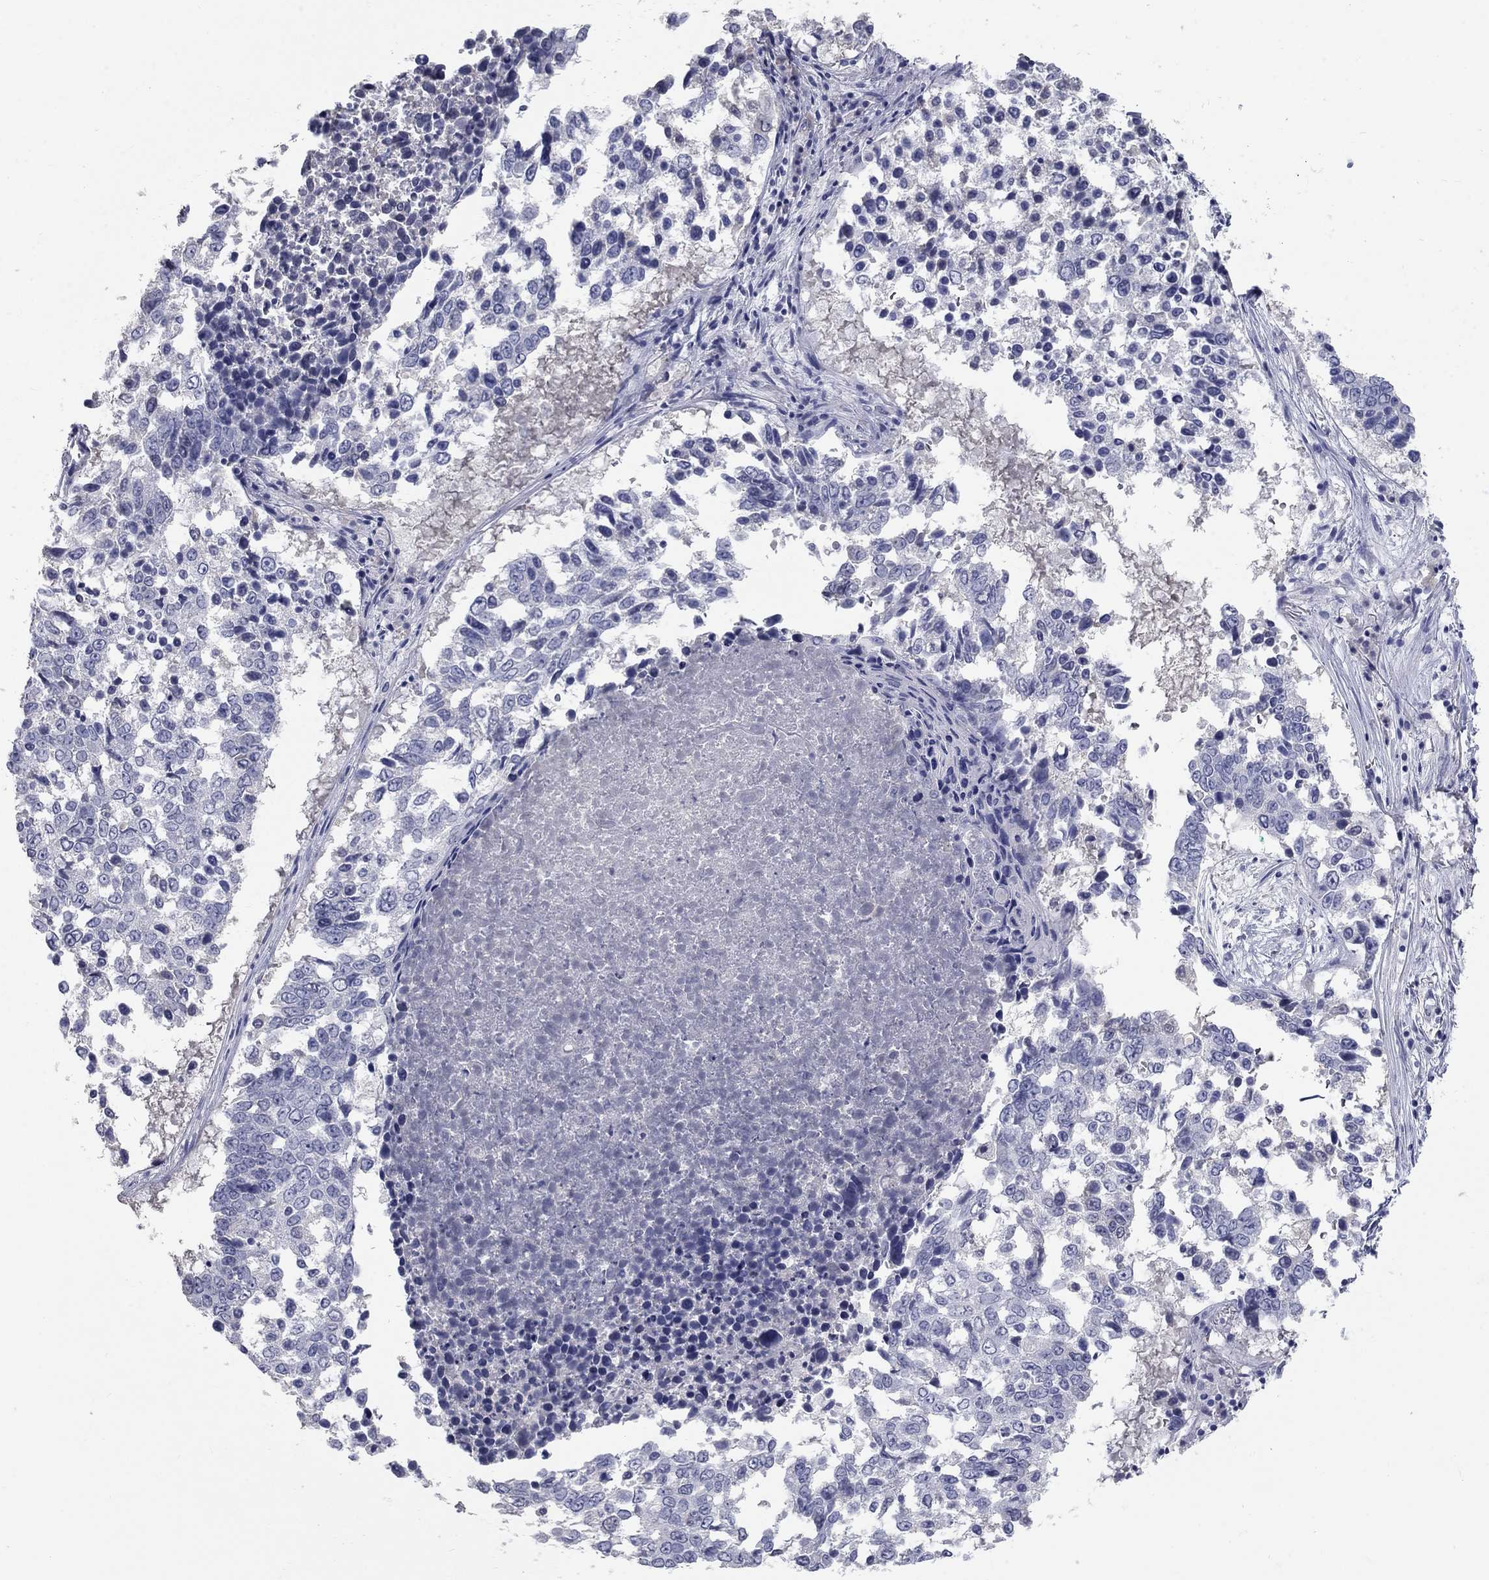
{"staining": {"intensity": "negative", "quantity": "none", "location": "none"}, "tissue": "lung cancer", "cell_type": "Tumor cells", "image_type": "cancer", "snomed": [{"axis": "morphology", "description": "Squamous cell carcinoma, NOS"}, {"axis": "topography", "description": "Lung"}], "caption": "Human squamous cell carcinoma (lung) stained for a protein using IHC reveals no staining in tumor cells.", "gene": "PTH1R", "patient": {"sex": "male", "age": 82}}